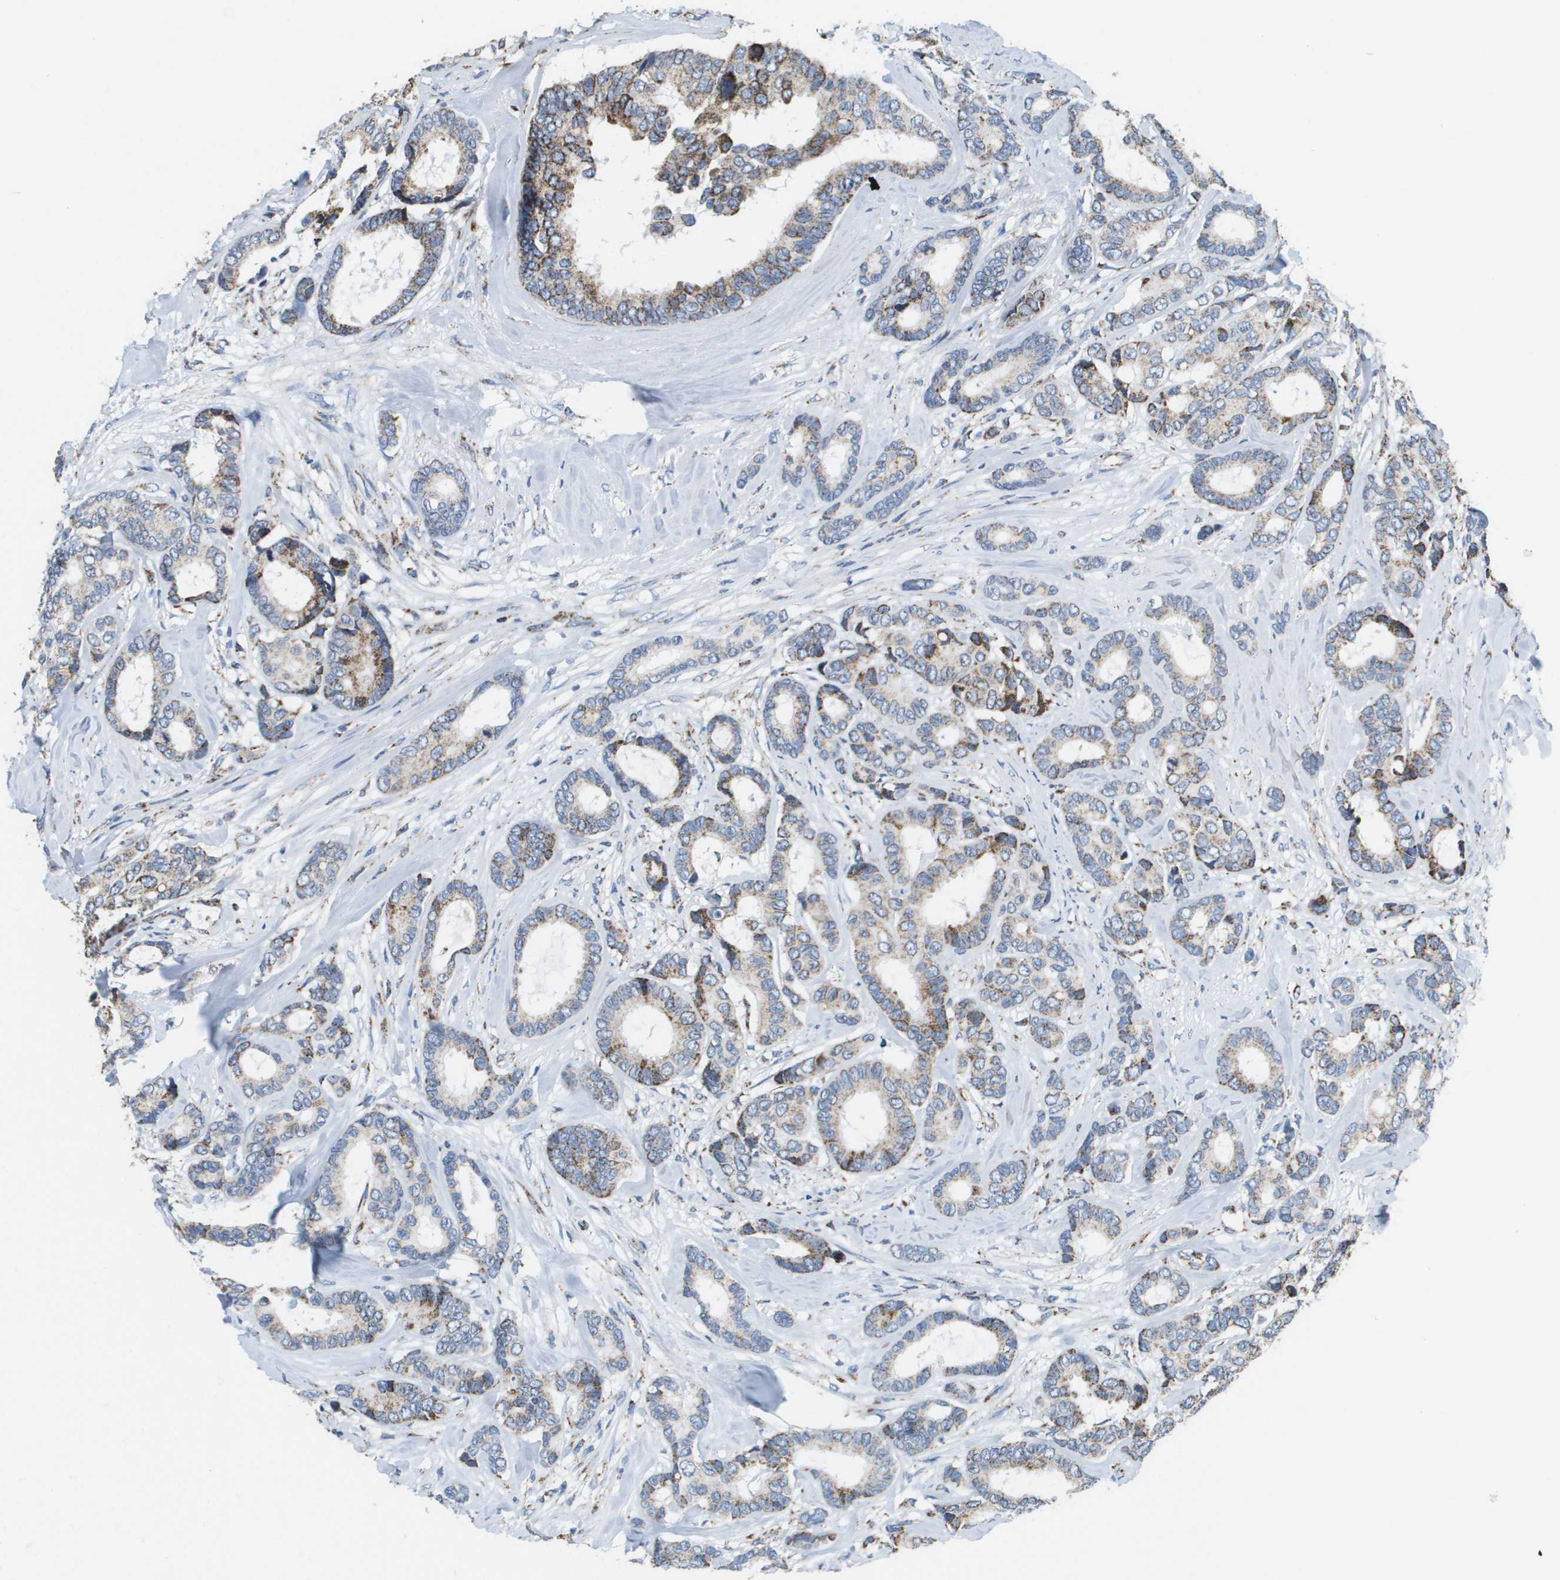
{"staining": {"intensity": "moderate", "quantity": ">75%", "location": "cytoplasmic/membranous"}, "tissue": "breast cancer", "cell_type": "Tumor cells", "image_type": "cancer", "snomed": [{"axis": "morphology", "description": "Duct carcinoma"}, {"axis": "topography", "description": "Breast"}], "caption": "The photomicrograph demonstrates immunohistochemical staining of breast cancer (intraductal carcinoma). There is moderate cytoplasmic/membranous positivity is identified in about >75% of tumor cells.", "gene": "ATP5F1B", "patient": {"sex": "female", "age": 87}}